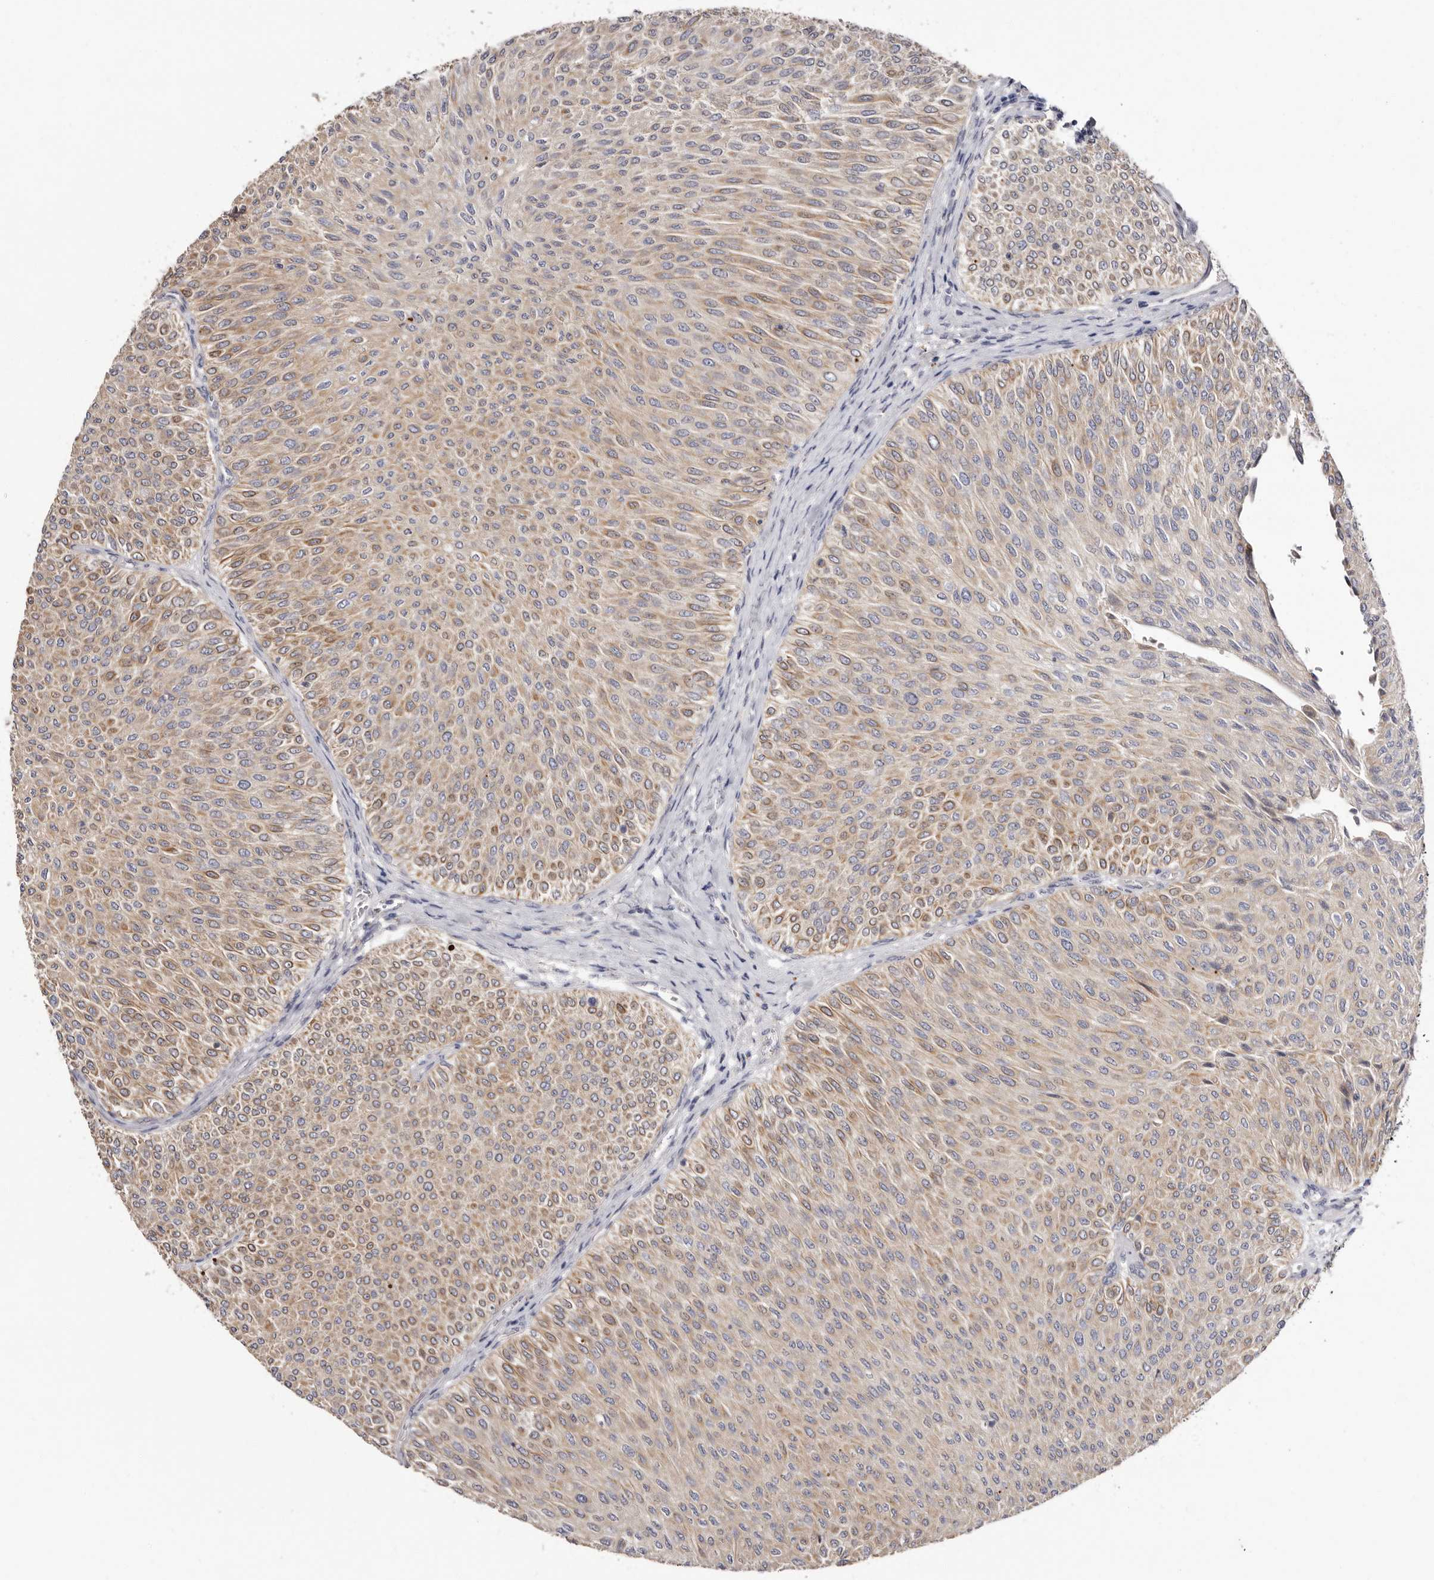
{"staining": {"intensity": "weak", "quantity": ">75%", "location": "cytoplasmic/membranous"}, "tissue": "urothelial cancer", "cell_type": "Tumor cells", "image_type": "cancer", "snomed": [{"axis": "morphology", "description": "Urothelial carcinoma, Low grade"}, {"axis": "topography", "description": "Urinary bladder"}], "caption": "This photomicrograph shows immunohistochemistry (IHC) staining of human low-grade urothelial carcinoma, with low weak cytoplasmic/membranous expression in about >75% of tumor cells.", "gene": "STK16", "patient": {"sex": "male", "age": 78}}